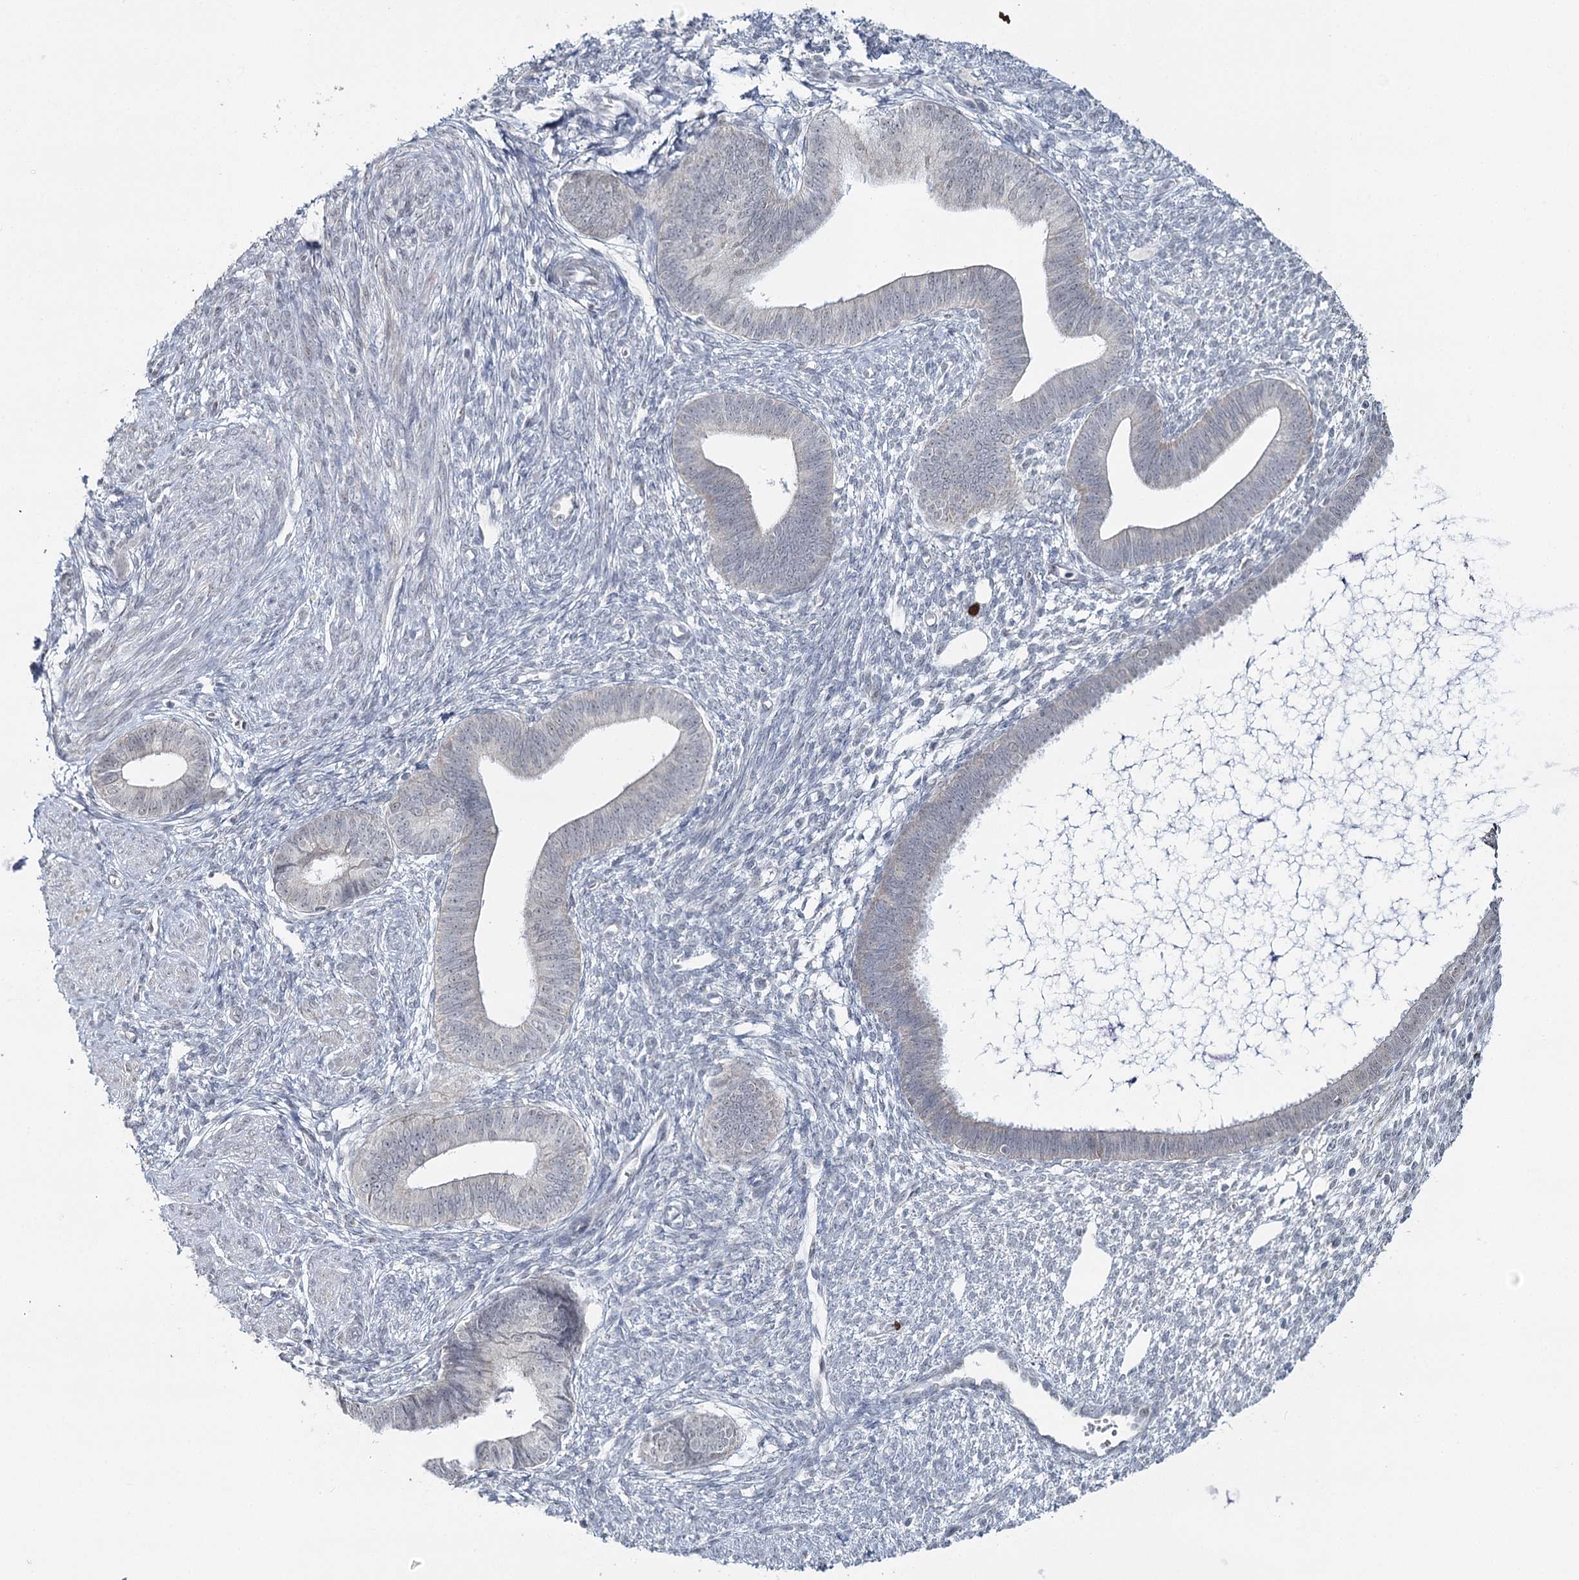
{"staining": {"intensity": "negative", "quantity": "none", "location": "none"}, "tissue": "endometrium", "cell_type": "Cells in endometrial stroma", "image_type": "normal", "snomed": [{"axis": "morphology", "description": "Normal tissue, NOS"}, {"axis": "topography", "description": "Endometrium"}], "caption": "Unremarkable endometrium was stained to show a protein in brown. There is no significant staining in cells in endometrial stroma. (DAB (3,3'-diaminobenzidine) immunohistochemistry (IHC) visualized using brightfield microscopy, high magnification).", "gene": "ATAD1", "patient": {"sex": "female", "age": 46}}